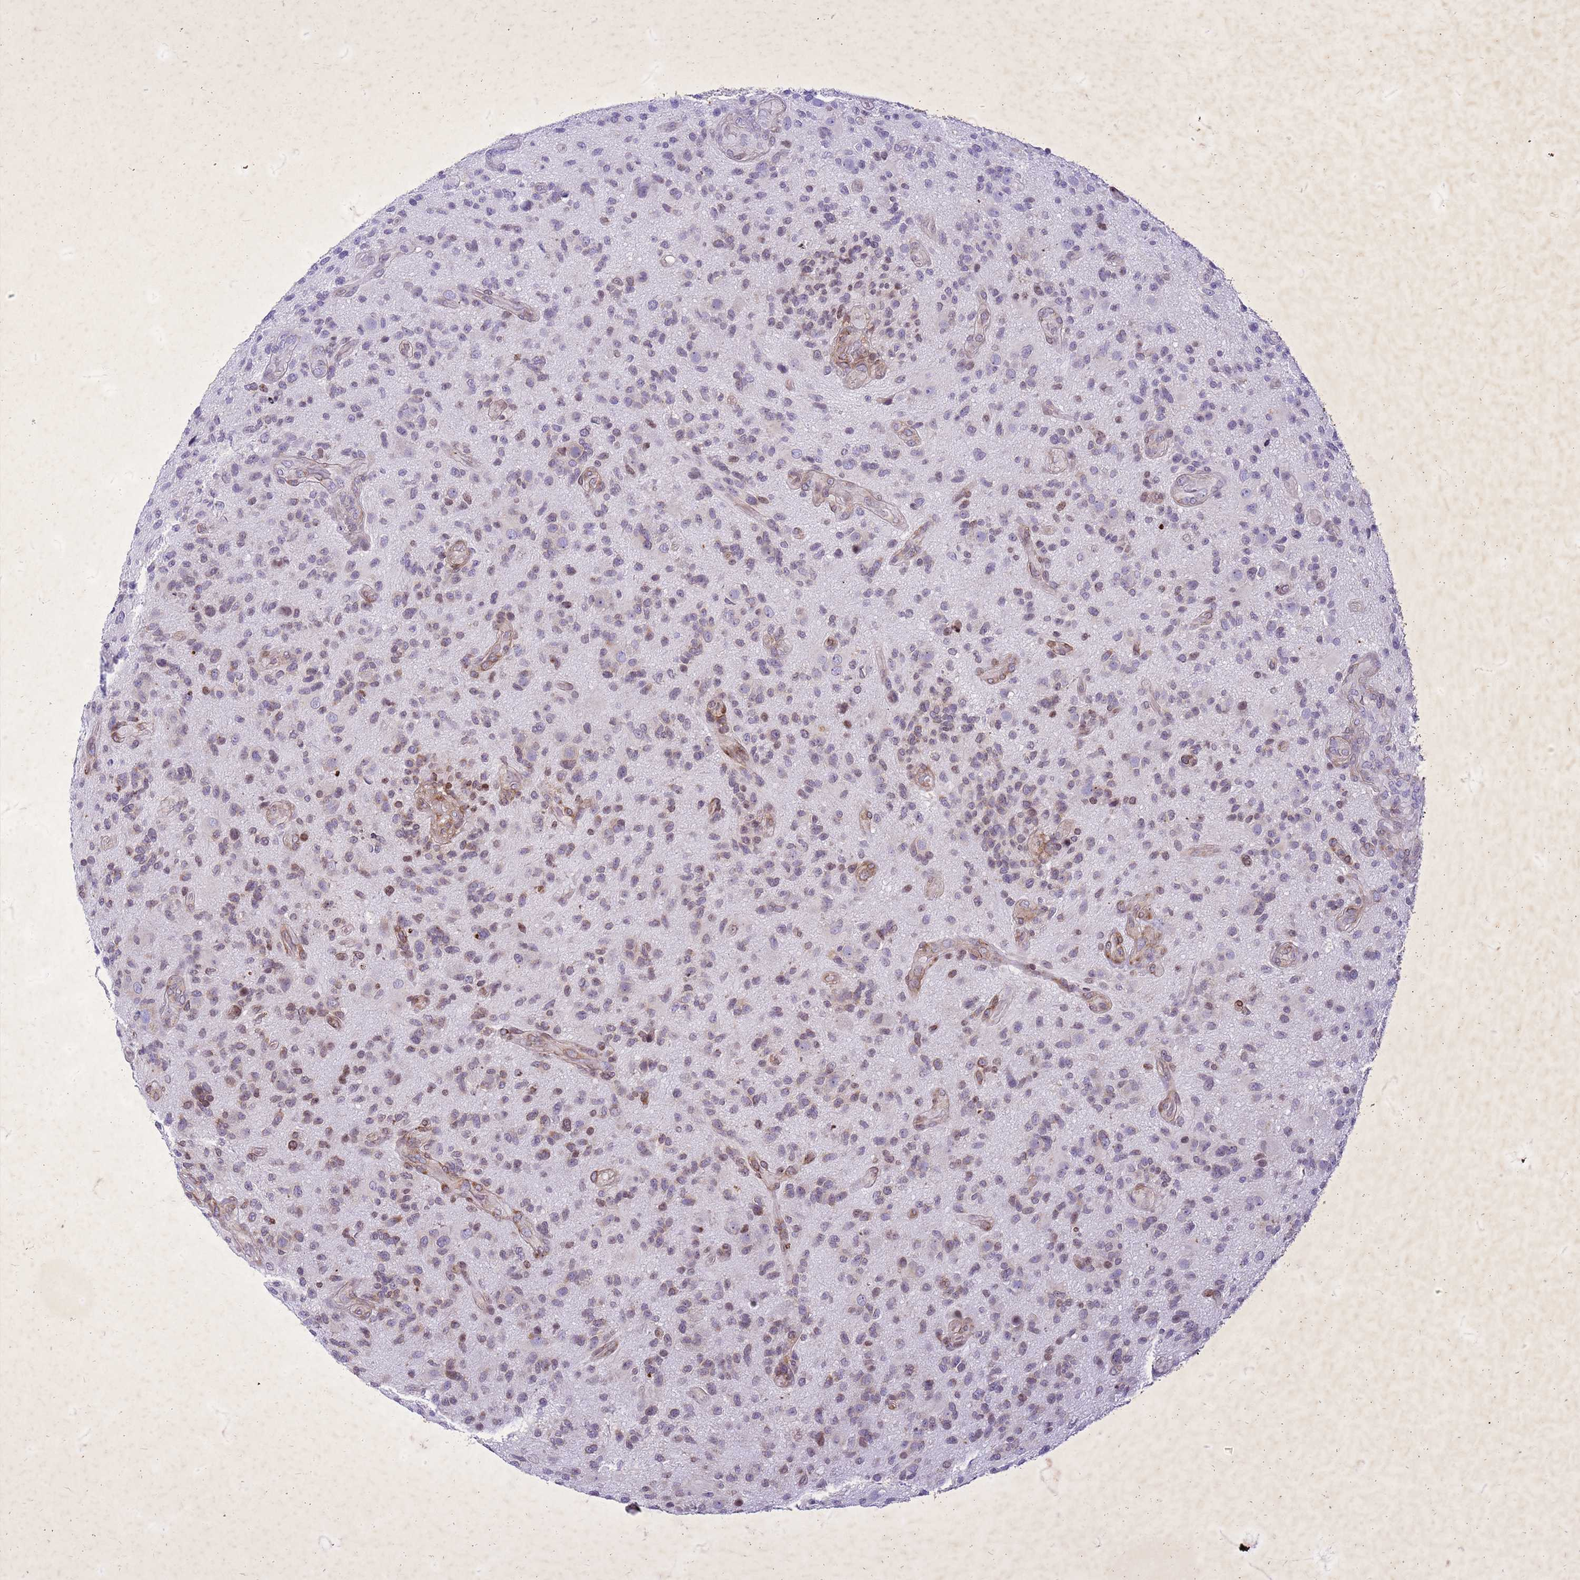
{"staining": {"intensity": "moderate", "quantity": "<25%", "location": "nuclear"}, "tissue": "glioma", "cell_type": "Tumor cells", "image_type": "cancer", "snomed": [{"axis": "morphology", "description": "Glioma, malignant, High grade"}, {"axis": "topography", "description": "Brain"}], "caption": "A photomicrograph of glioma stained for a protein demonstrates moderate nuclear brown staining in tumor cells. (DAB (3,3'-diaminobenzidine) = brown stain, brightfield microscopy at high magnification).", "gene": "COPS9", "patient": {"sex": "male", "age": 47}}